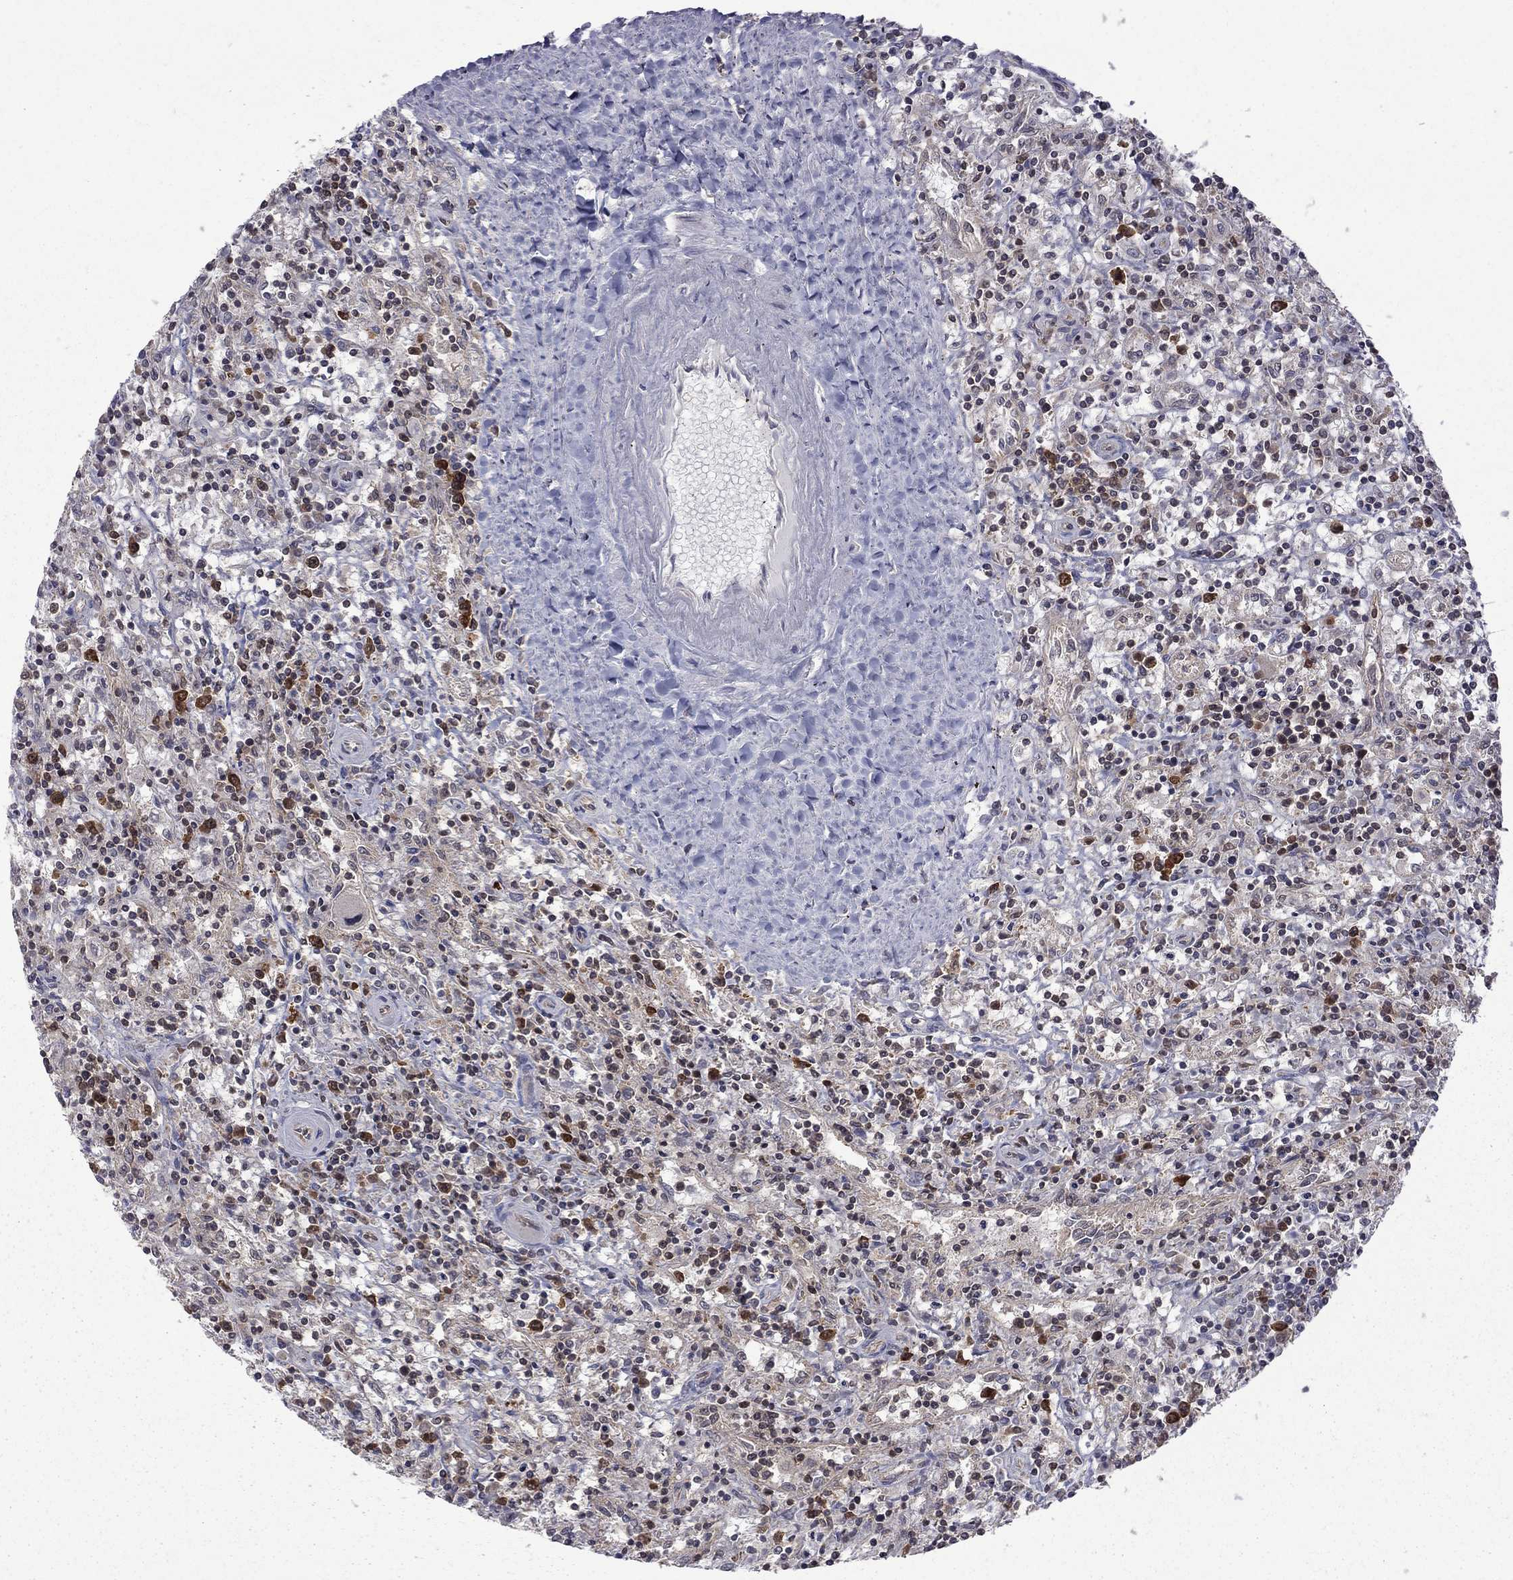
{"staining": {"intensity": "strong", "quantity": "<25%", "location": "cytoplasmic/membranous"}, "tissue": "lymphoma", "cell_type": "Tumor cells", "image_type": "cancer", "snomed": [{"axis": "morphology", "description": "Malignant lymphoma, non-Hodgkin's type, Low grade"}, {"axis": "topography", "description": "Spleen"}], "caption": "An immunohistochemistry image of tumor tissue is shown. Protein staining in brown highlights strong cytoplasmic/membranous positivity in lymphoma within tumor cells.", "gene": "NAA50", "patient": {"sex": "male", "age": 62}}